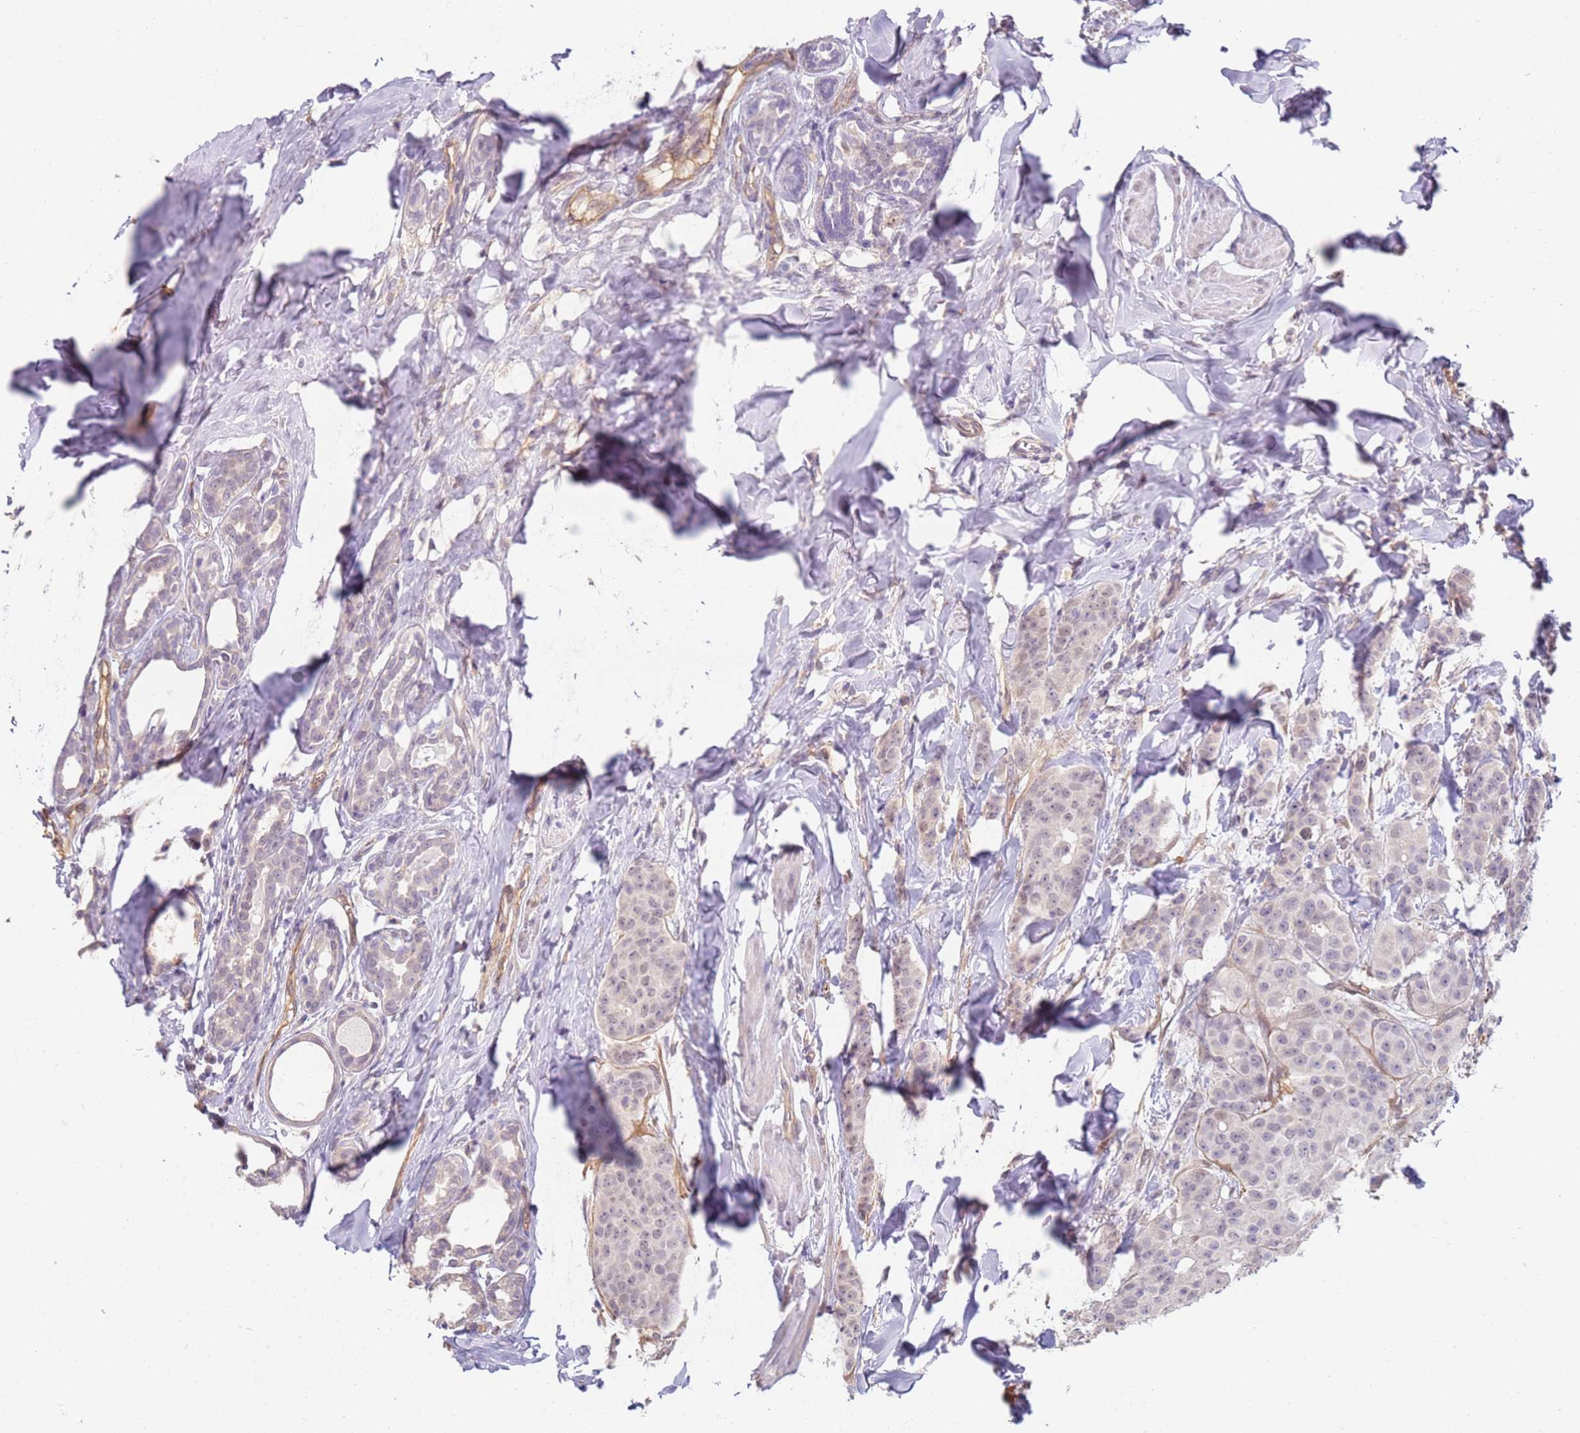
{"staining": {"intensity": "weak", "quantity": ">75%", "location": "nuclear"}, "tissue": "breast cancer", "cell_type": "Tumor cells", "image_type": "cancer", "snomed": [{"axis": "morphology", "description": "Duct carcinoma"}, {"axis": "topography", "description": "Breast"}], "caption": "Immunohistochemistry staining of infiltrating ductal carcinoma (breast), which demonstrates low levels of weak nuclear staining in approximately >75% of tumor cells indicating weak nuclear protein staining. The staining was performed using DAB (brown) for protein detection and nuclei were counterstained in hematoxylin (blue).", "gene": "WDR93", "patient": {"sex": "female", "age": 40}}